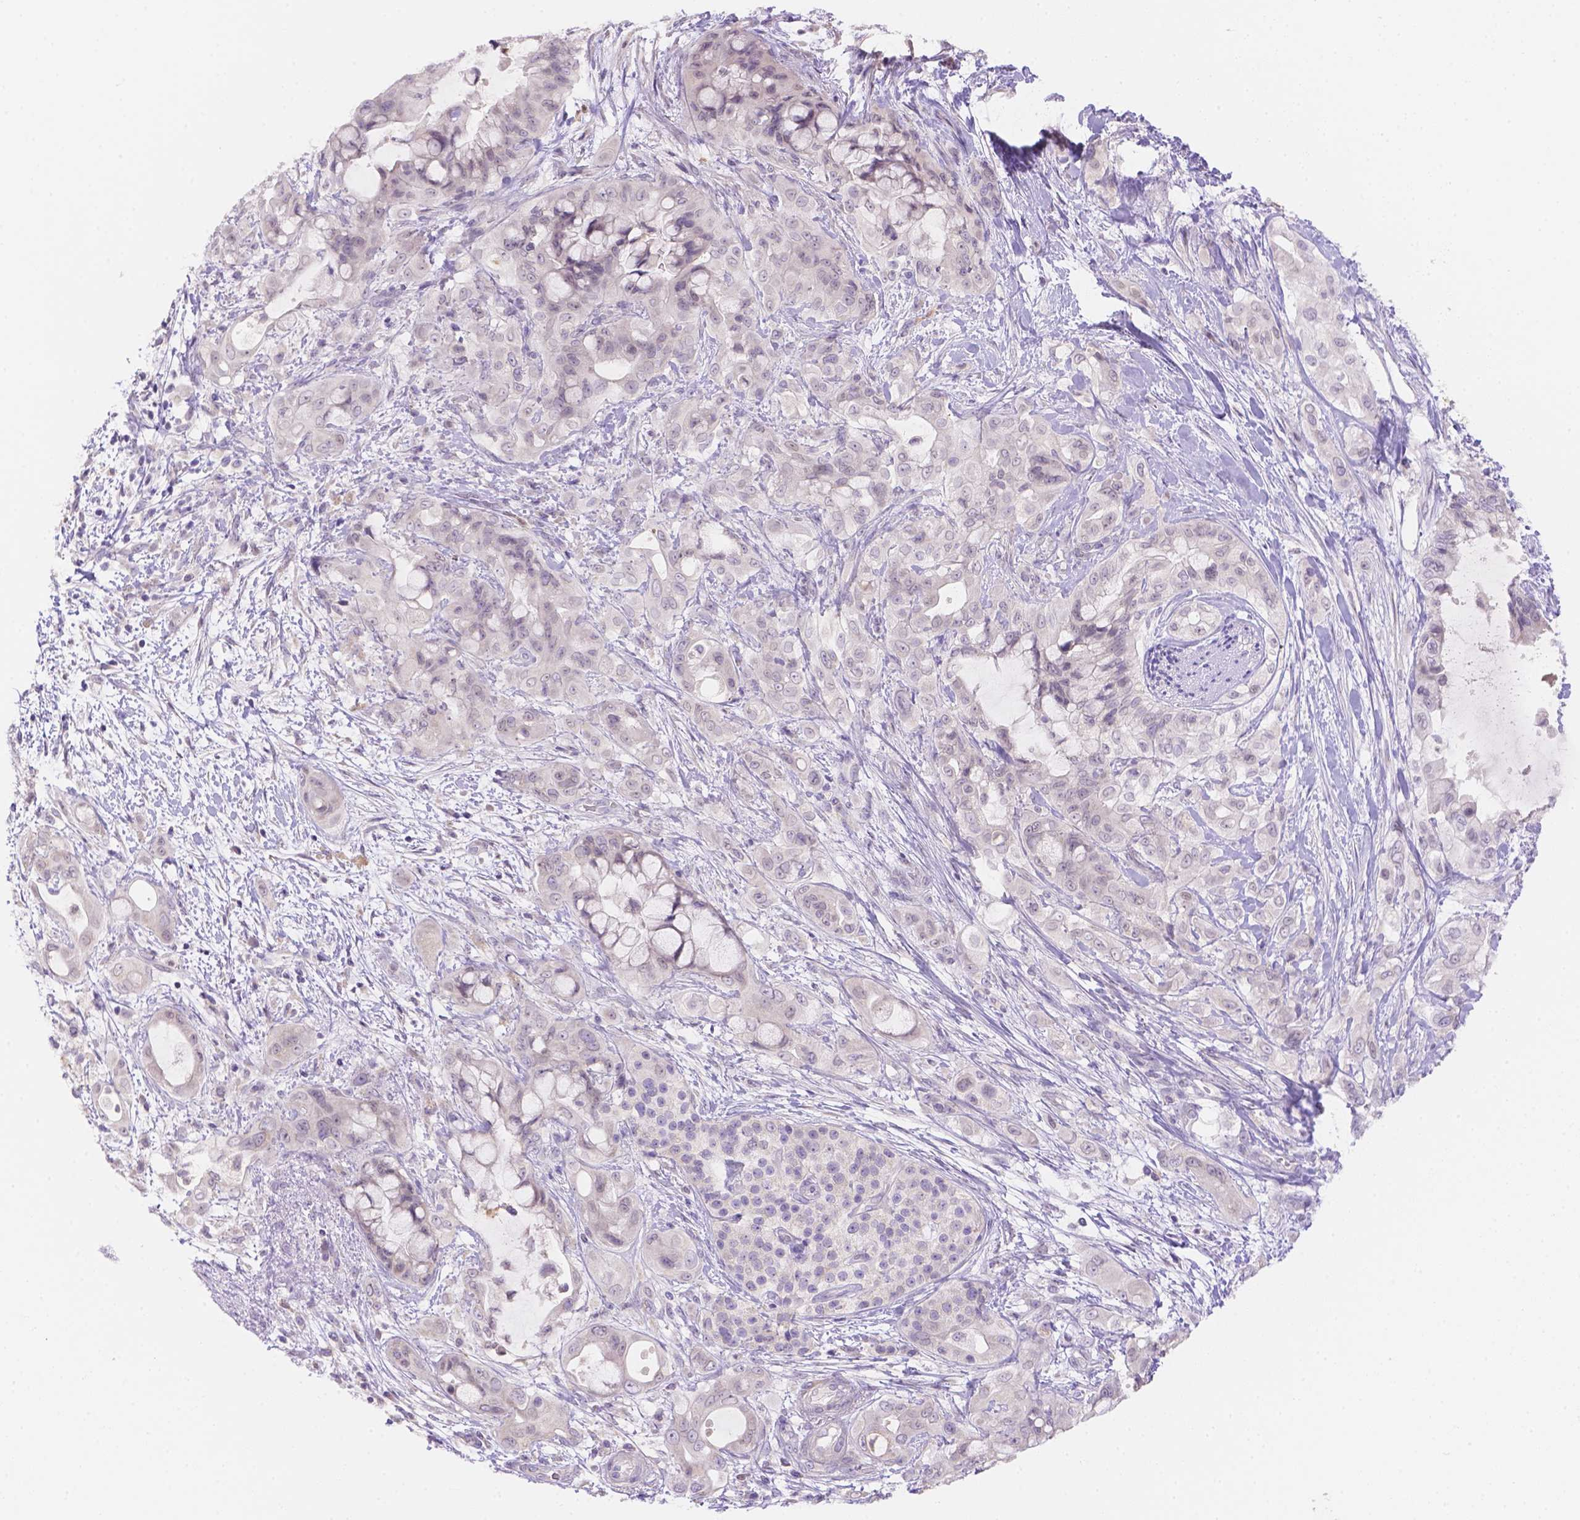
{"staining": {"intensity": "negative", "quantity": "none", "location": "none"}, "tissue": "pancreatic cancer", "cell_type": "Tumor cells", "image_type": "cancer", "snomed": [{"axis": "morphology", "description": "Adenocarcinoma, NOS"}, {"axis": "topography", "description": "Pancreas"}], "caption": "DAB (3,3'-diaminobenzidine) immunohistochemical staining of human pancreatic cancer (adenocarcinoma) shows no significant staining in tumor cells. (DAB immunohistochemistry visualized using brightfield microscopy, high magnification).", "gene": "NXPE2", "patient": {"sex": "male", "age": 71}}